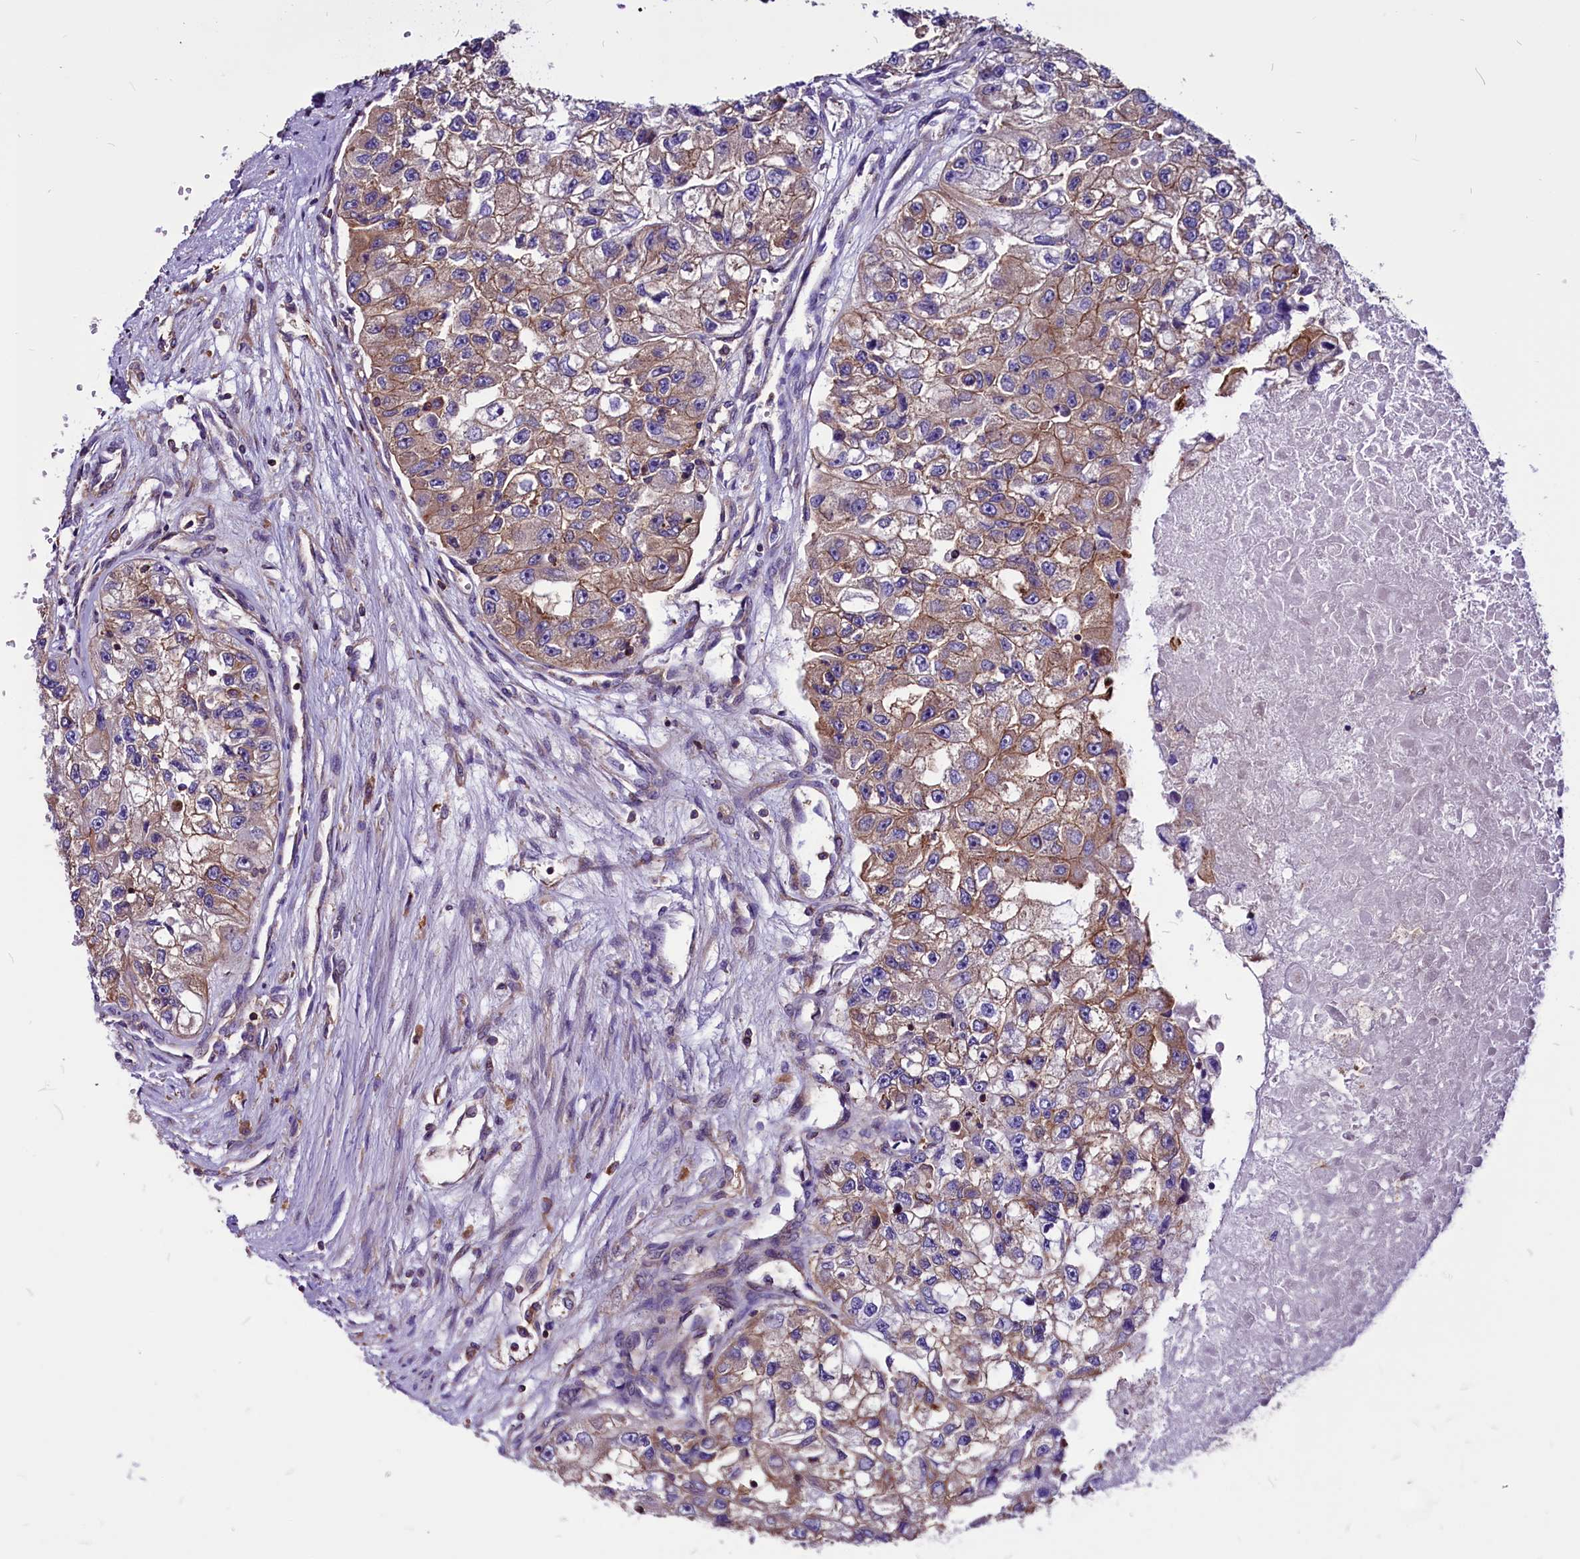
{"staining": {"intensity": "moderate", "quantity": ">75%", "location": "cytoplasmic/membranous"}, "tissue": "renal cancer", "cell_type": "Tumor cells", "image_type": "cancer", "snomed": [{"axis": "morphology", "description": "Adenocarcinoma, NOS"}, {"axis": "topography", "description": "Kidney"}], "caption": "Immunohistochemistry (IHC) image of adenocarcinoma (renal) stained for a protein (brown), which demonstrates medium levels of moderate cytoplasmic/membranous positivity in about >75% of tumor cells.", "gene": "EIF3G", "patient": {"sex": "male", "age": 63}}